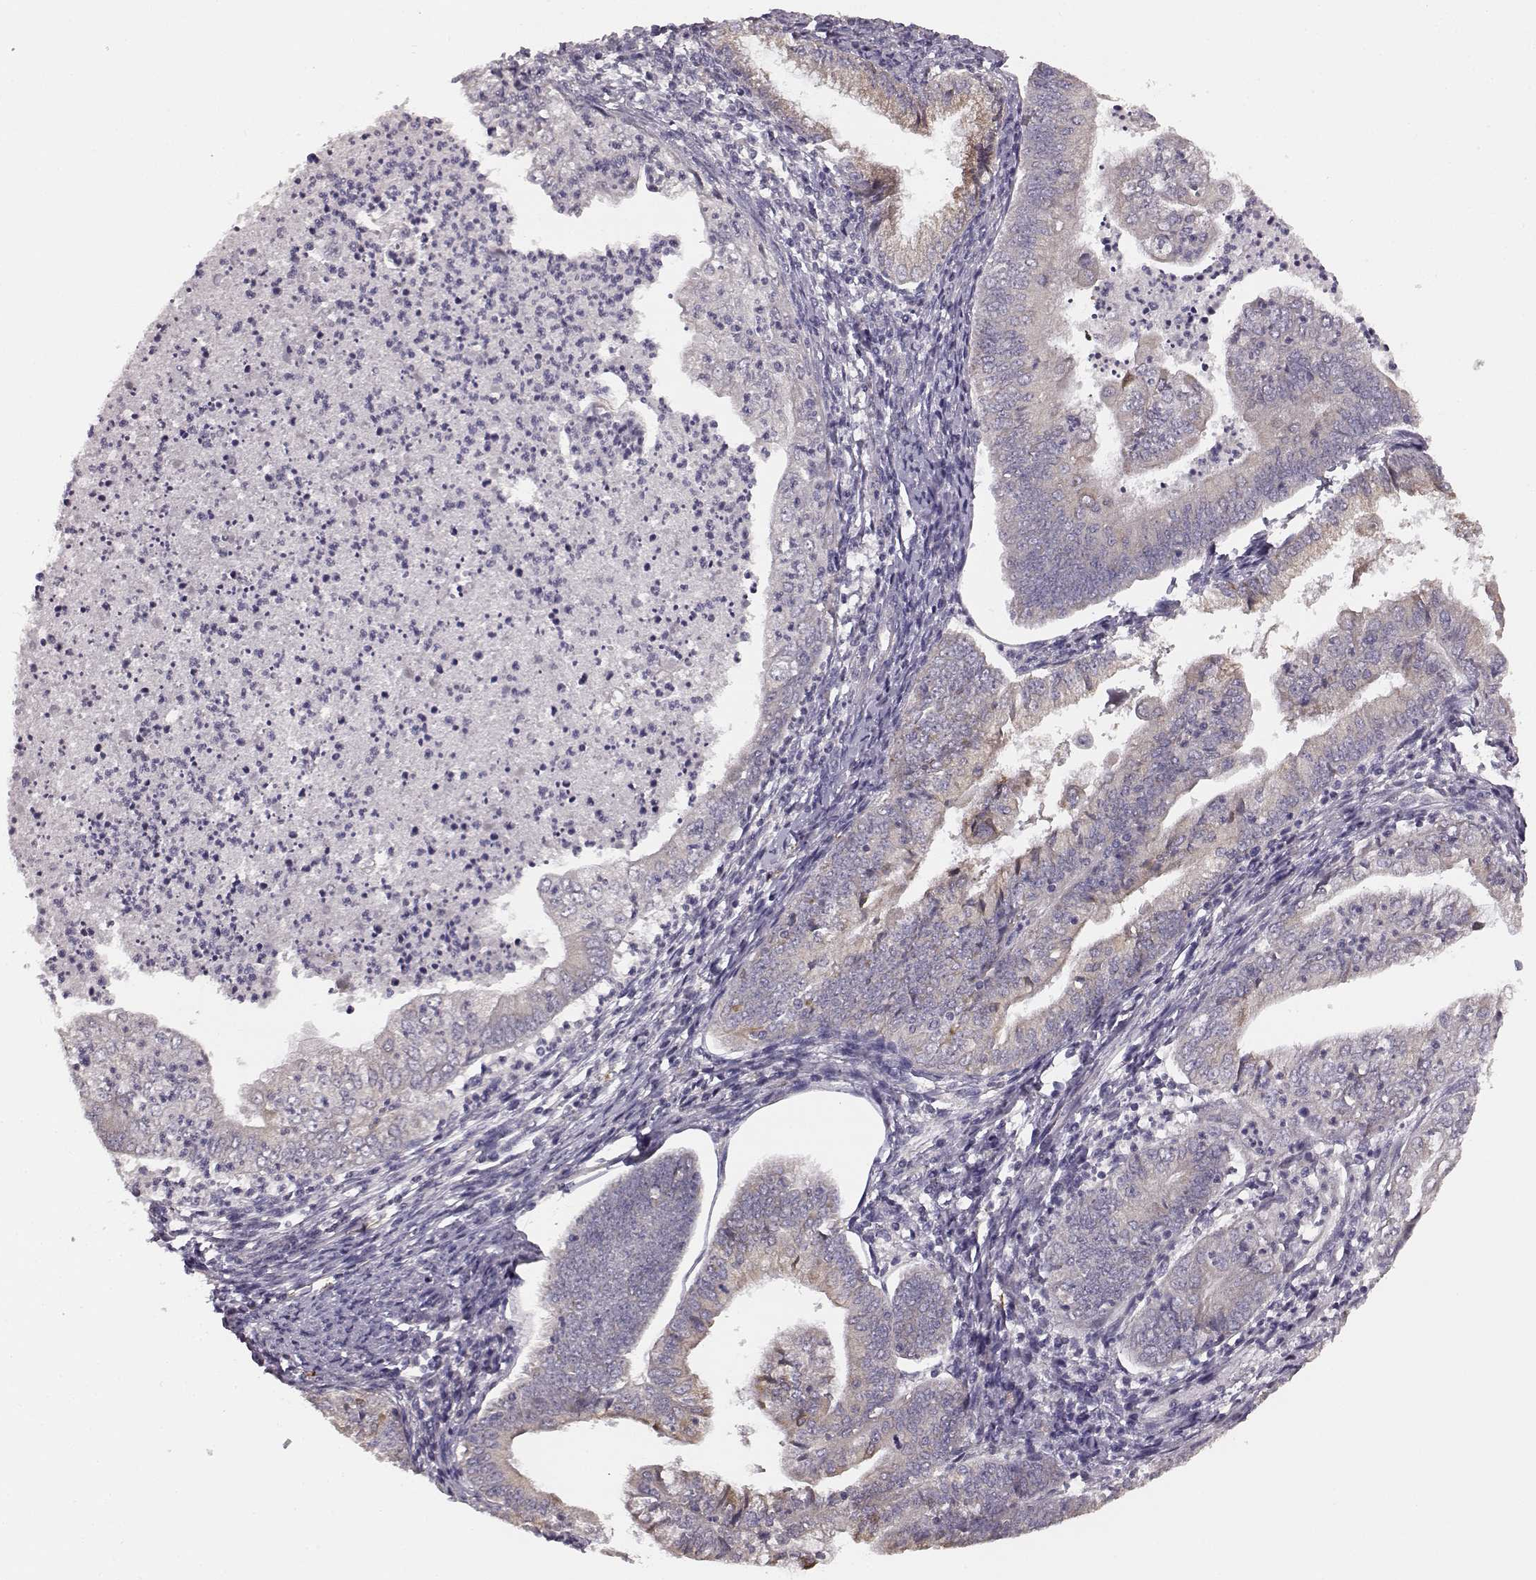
{"staining": {"intensity": "weak", "quantity": "25%-75%", "location": "cytoplasmic/membranous"}, "tissue": "endometrial cancer", "cell_type": "Tumor cells", "image_type": "cancer", "snomed": [{"axis": "morphology", "description": "Adenocarcinoma, NOS"}, {"axis": "topography", "description": "Endometrium"}], "caption": "A micrograph of endometrial cancer stained for a protein demonstrates weak cytoplasmic/membranous brown staining in tumor cells. (brown staining indicates protein expression, while blue staining denotes nuclei).", "gene": "GHR", "patient": {"sex": "female", "age": 55}}